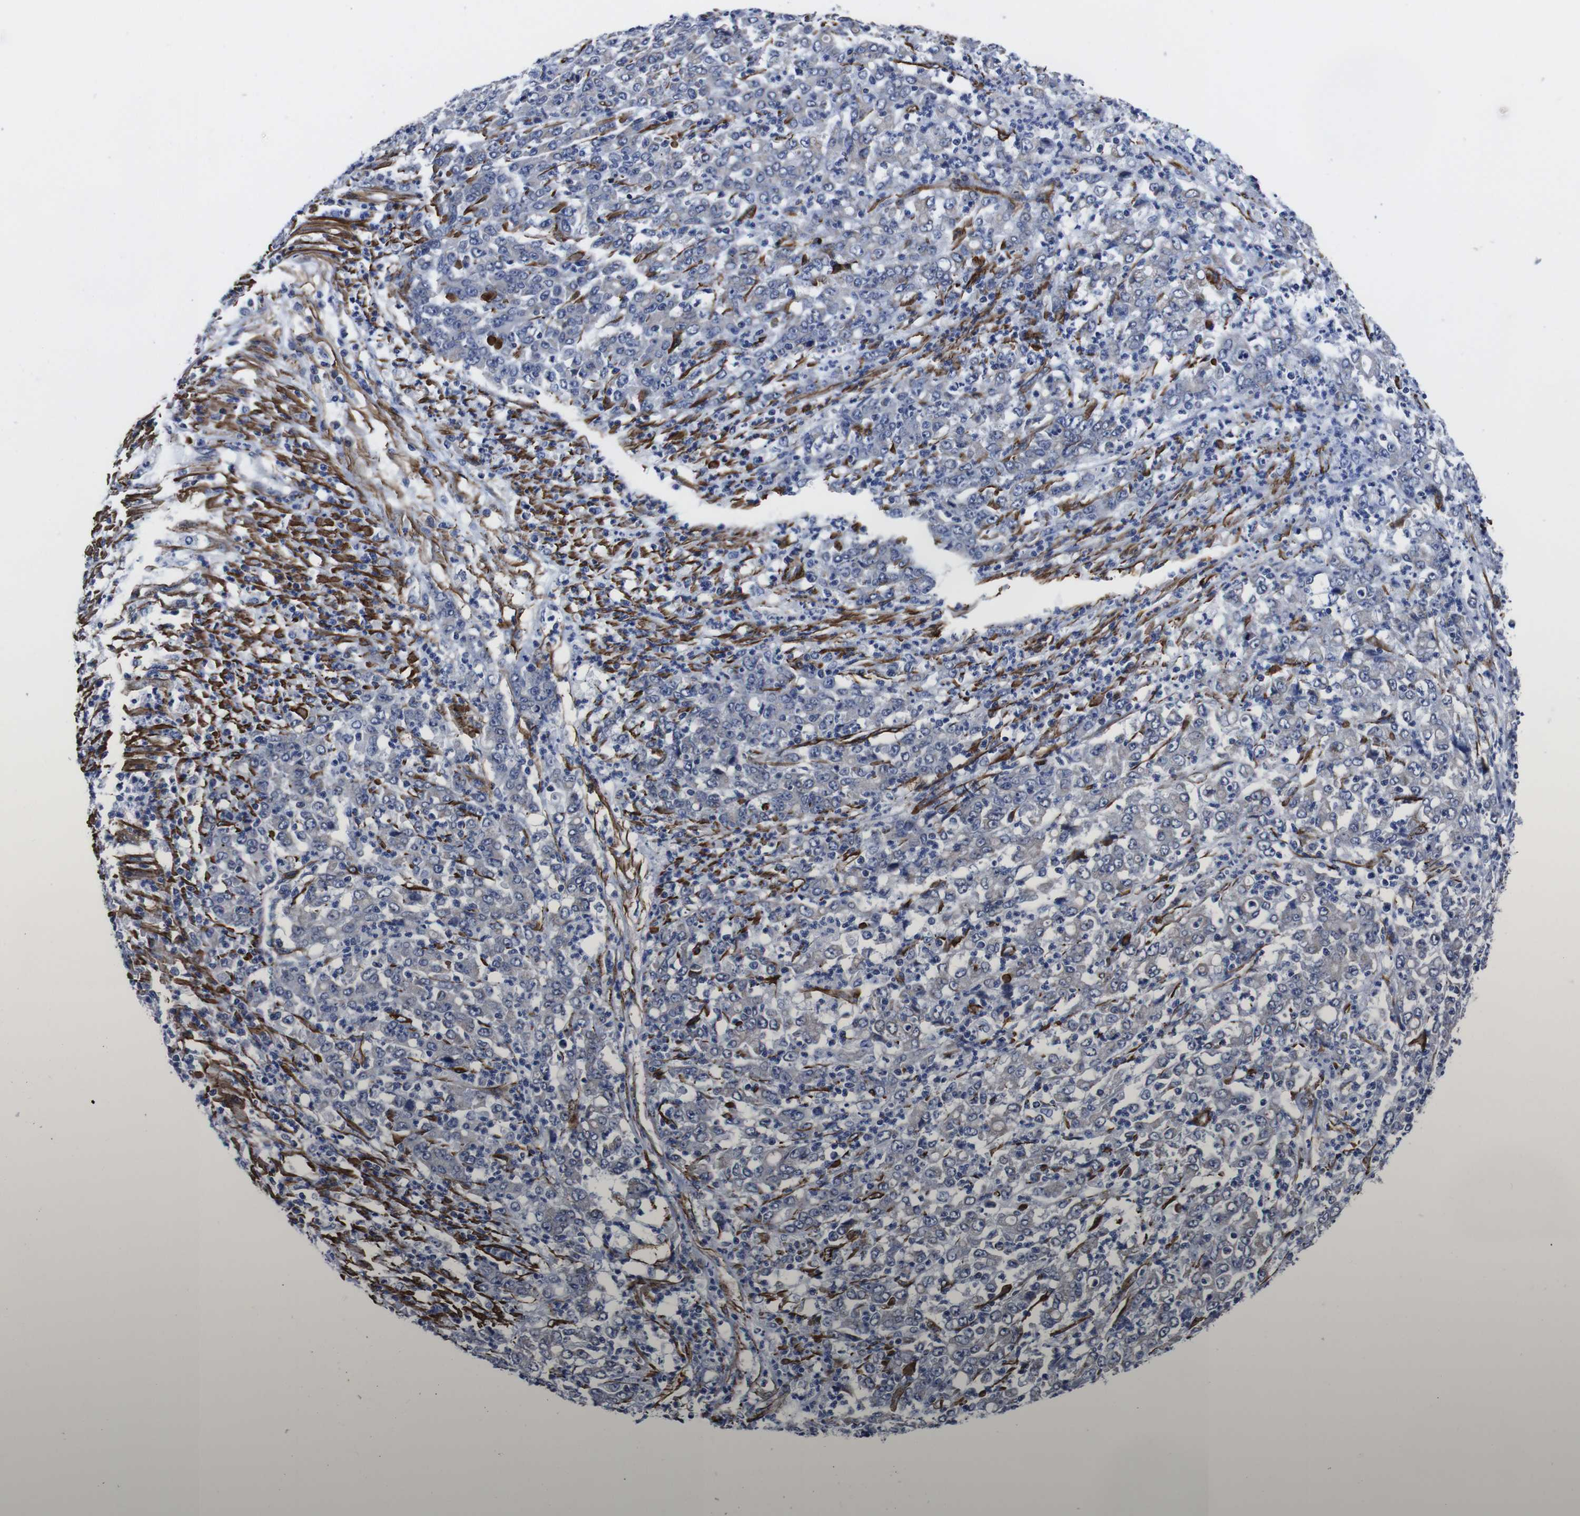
{"staining": {"intensity": "weak", "quantity": "<25%", "location": "cytoplasmic/membranous"}, "tissue": "stomach cancer", "cell_type": "Tumor cells", "image_type": "cancer", "snomed": [{"axis": "morphology", "description": "Adenocarcinoma, NOS"}, {"axis": "topography", "description": "Stomach, lower"}], "caption": "Tumor cells are negative for protein expression in human stomach adenocarcinoma.", "gene": "WNT10A", "patient": {"sex": "female", "age": 71}}